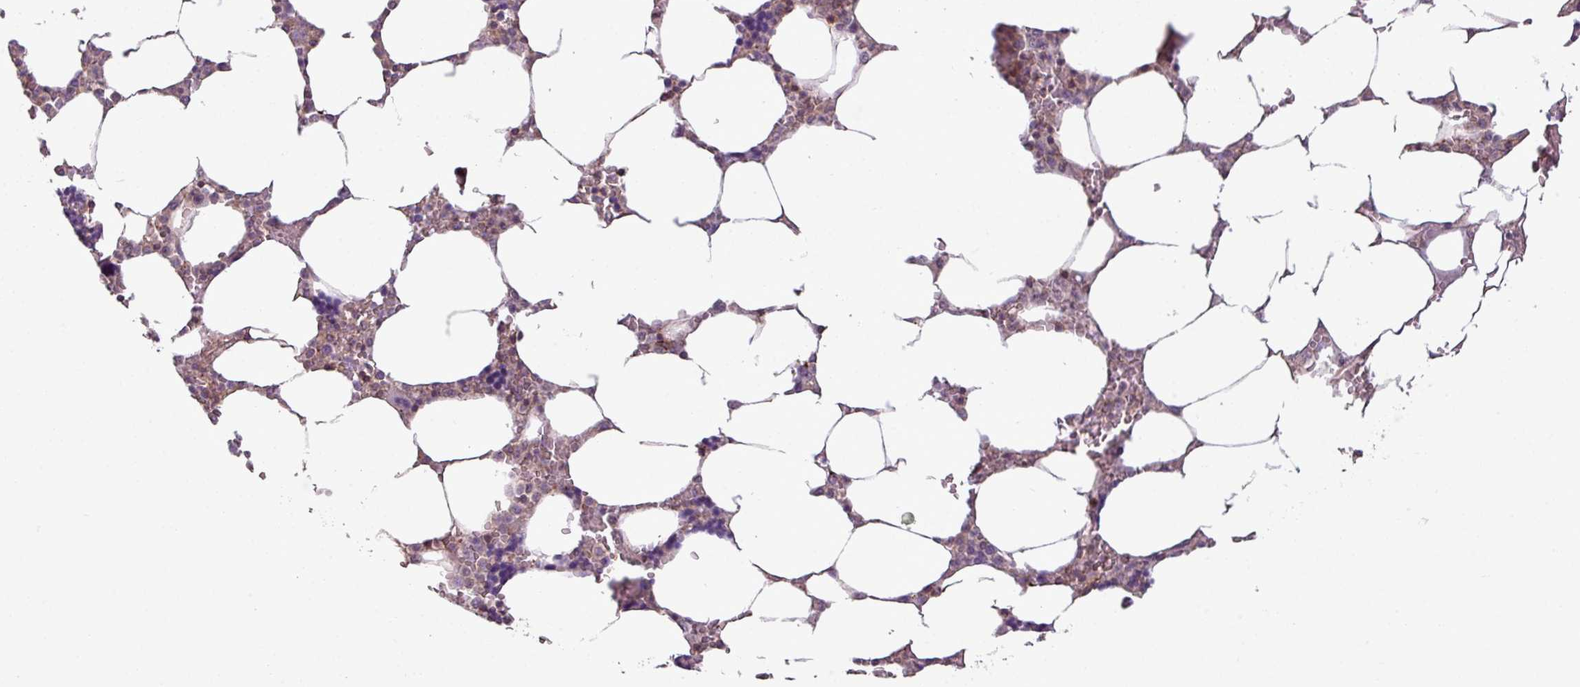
{"staining": {"intensity": "moderate", "quantity": "<25%", "location": "cytoplasmic/membranous"}, "tissue": "bone marrow", "cell_type": "Hematopoietic cells", "image_type": "normal", "snomed": [{"axis": "morphology", "description": "Normal tissue, NOS"}, {"axis": "topography", "description": "Bone marrow"}], "caption": "The histopathology image demonstrates a brown stain indicating the presence of a protein in the cytoplasmic/membranous of hematopoietic cells in bone marrow.", "gene": "ZC2HC1C", "patient": {"sex": "male", "age": 64}}